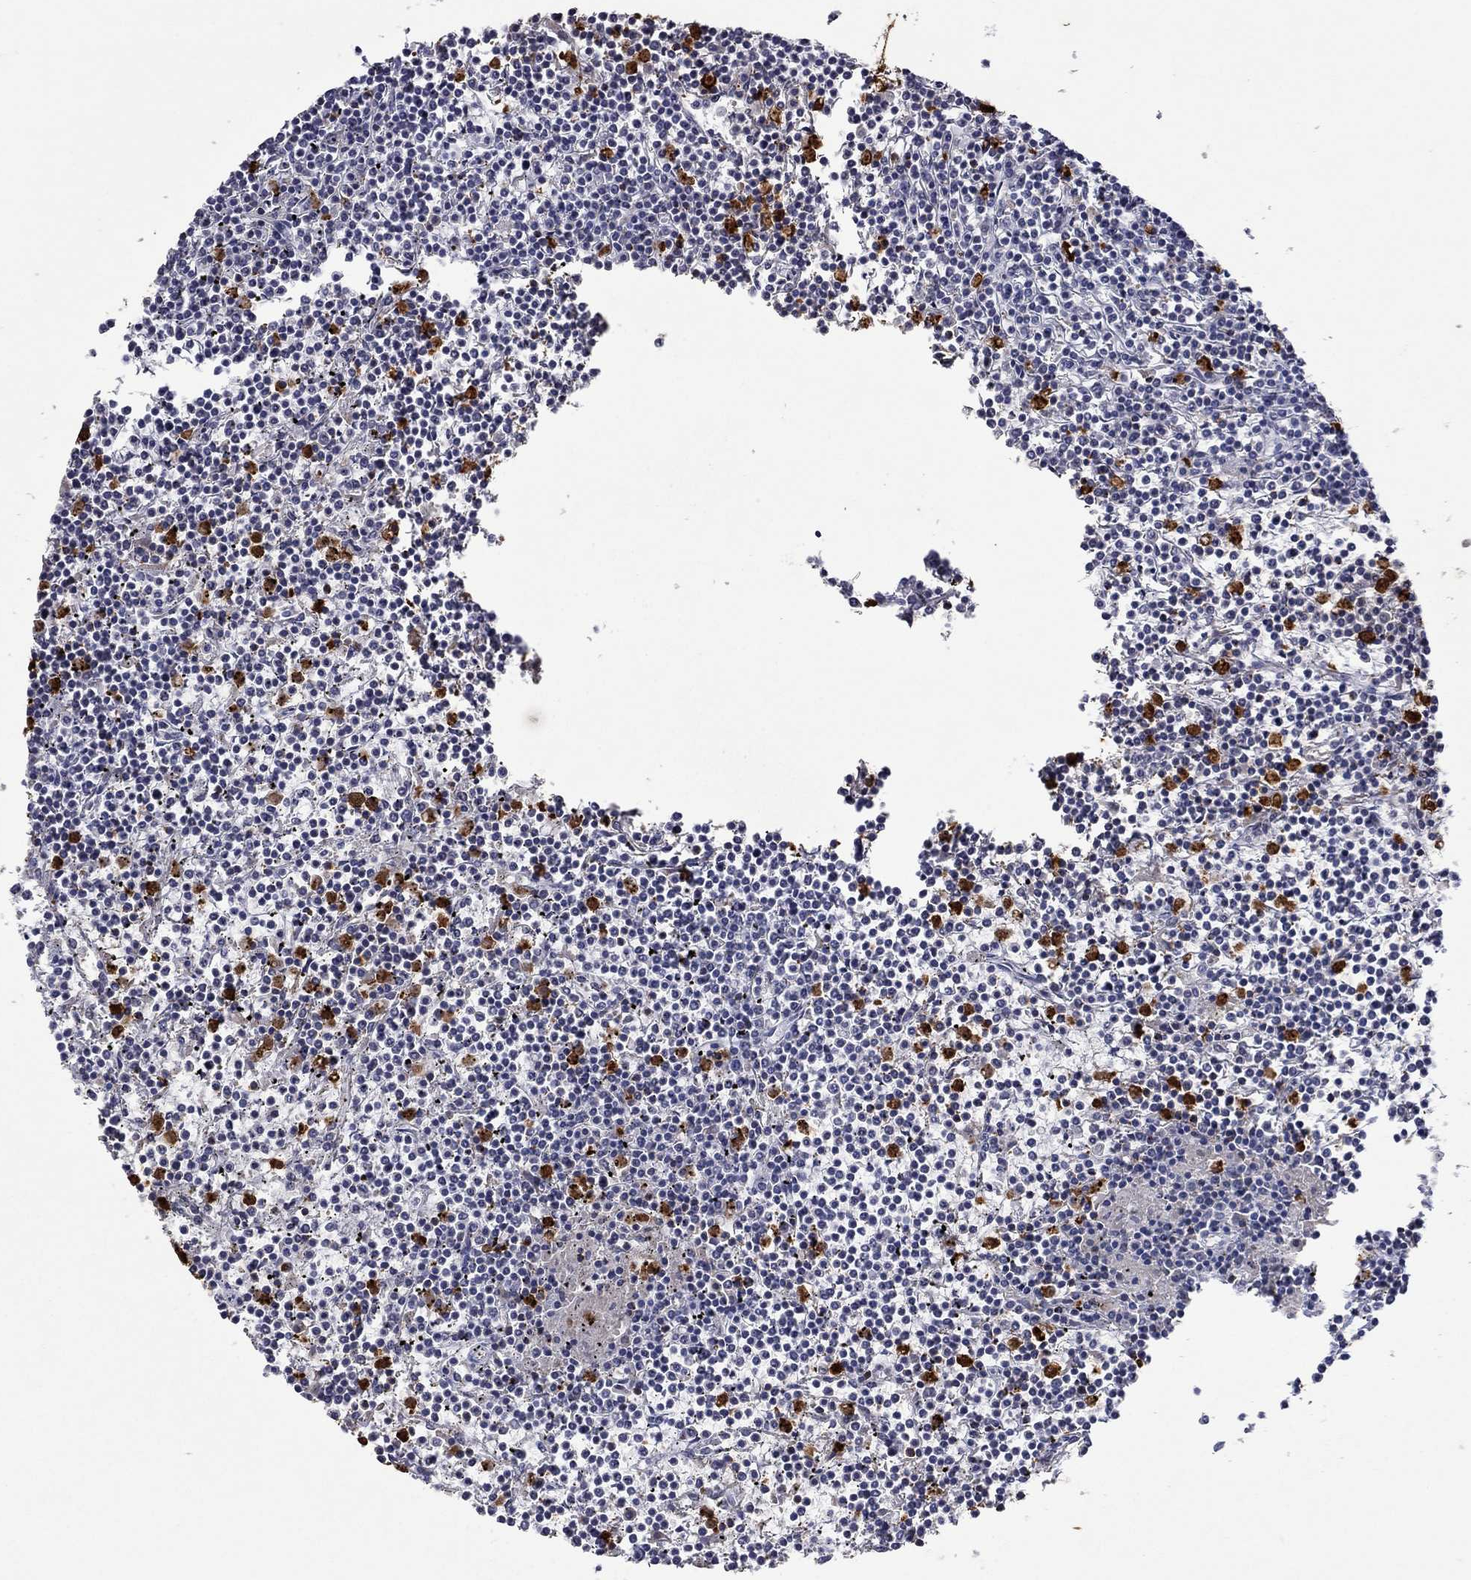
{"staining": {"intensity": "negative", "quantity": "none", "location": "none"}, "tissue": "lymphoma", "cell_type": "Tumor cells", "image_type": "cancer", "snomed": [{"axis": "morphology", "description": "Malignant lymphoma, non-Hodgkin's type, Low grade"}, {"axis": "topography", "description": "Spleen"}], "caption": "Lymphoma was stained to show a protein in brown. There is no significant positivity in tumor cells.", "gene": "CCL5", "patient": {"sex": "female", "age": 19}}